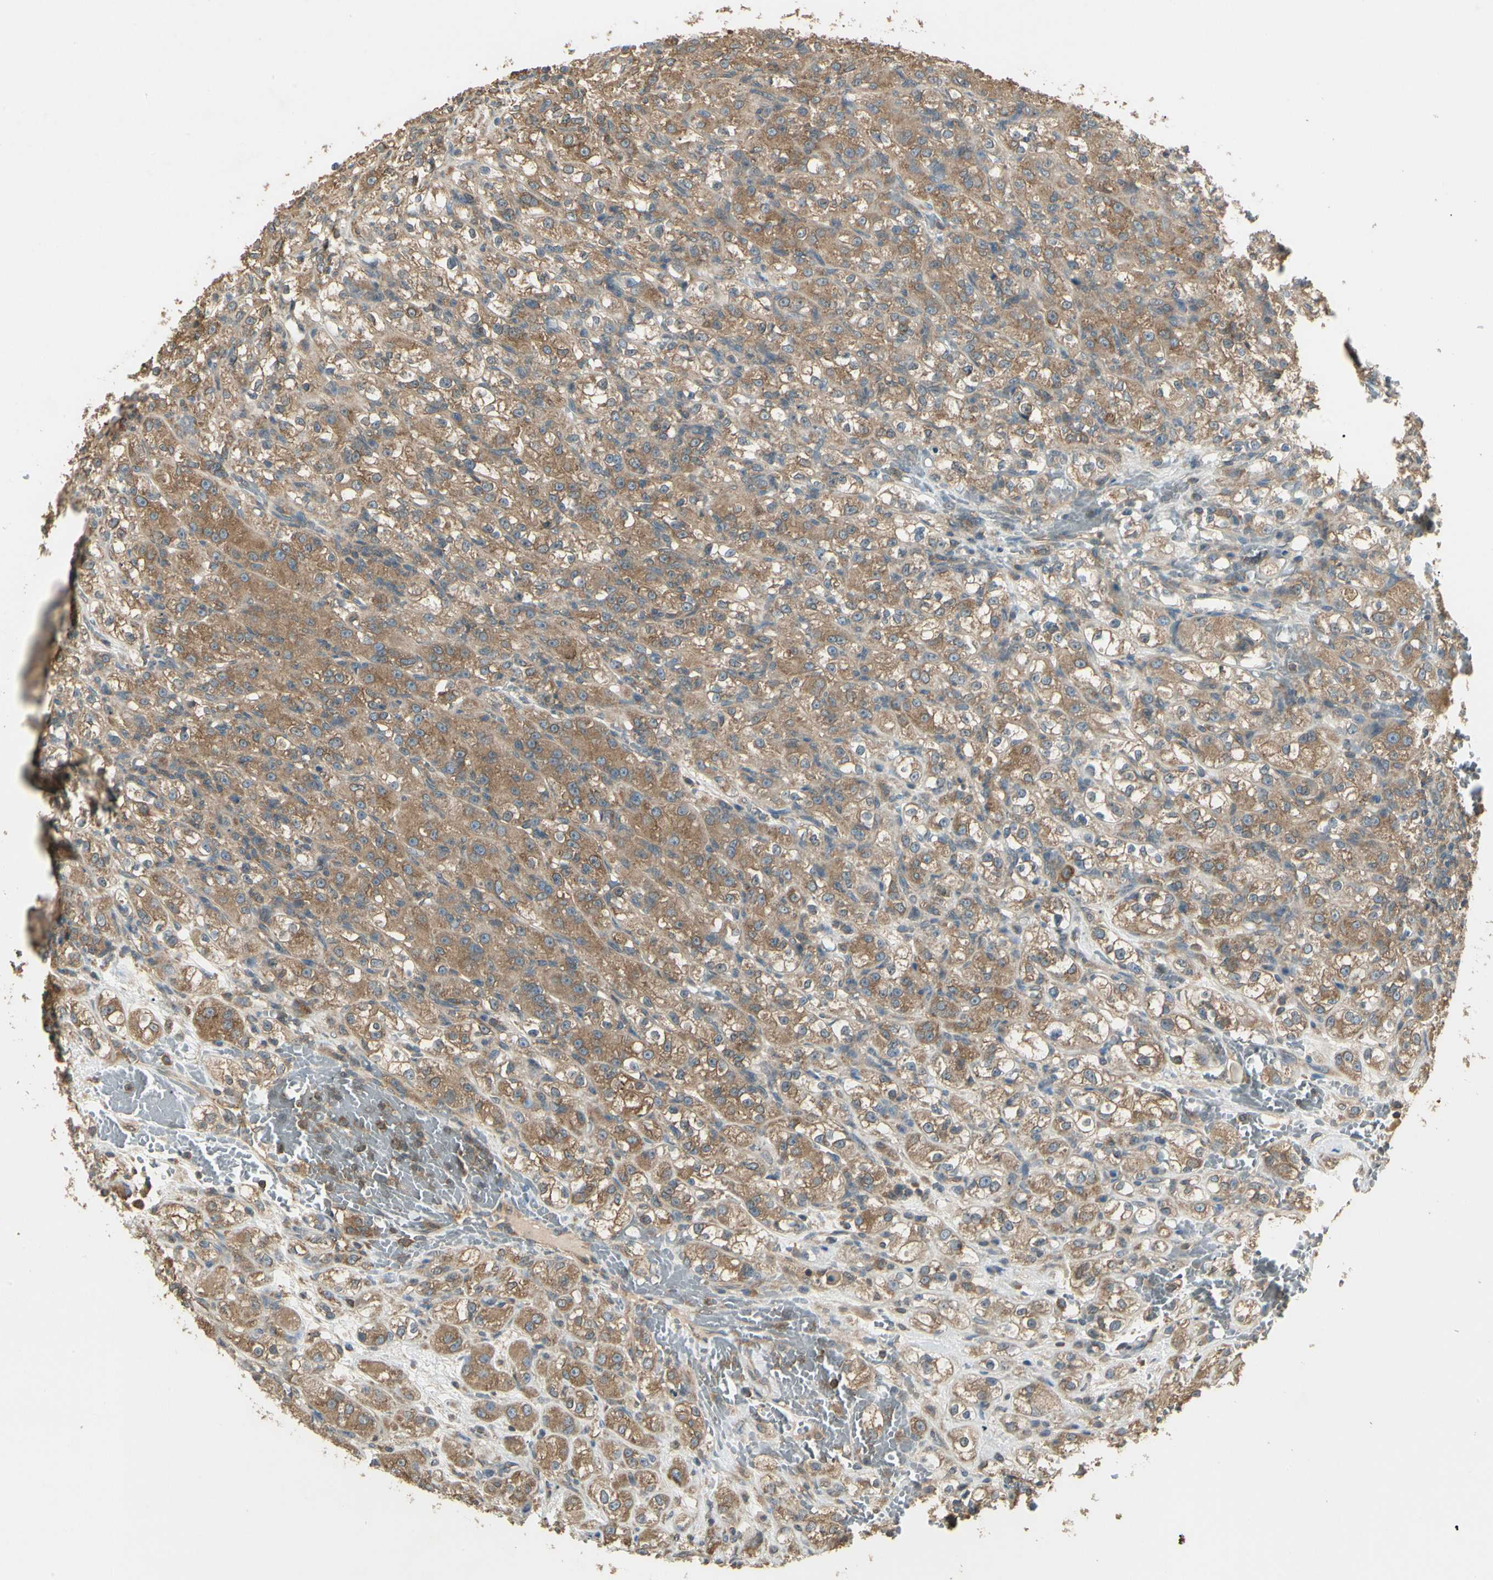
{"staining": {"intensity": "strong", "quantity": ">75%", "location": "cytoplasmic/membranous"}, "tissue": "renal cancer", "cell_type": "Tumor cells", "image_type": "cancer", "snomed": [{"axis": "morphology", "description": "Normal tissue, NOS"}, {"axis": "morphology", "description": "Adenocarcinoma, NOS"}, {"axis": "topography", "description": "Kidney"}], "caption": "Adenocarcinoma (renal) was stained to show a protein in brown. There is high levels of strong cytoplasmic/membranous staining in about >75% of tumor cells.", "gene": "CCT7", "patient": {"sex": "male", "age": 61}}